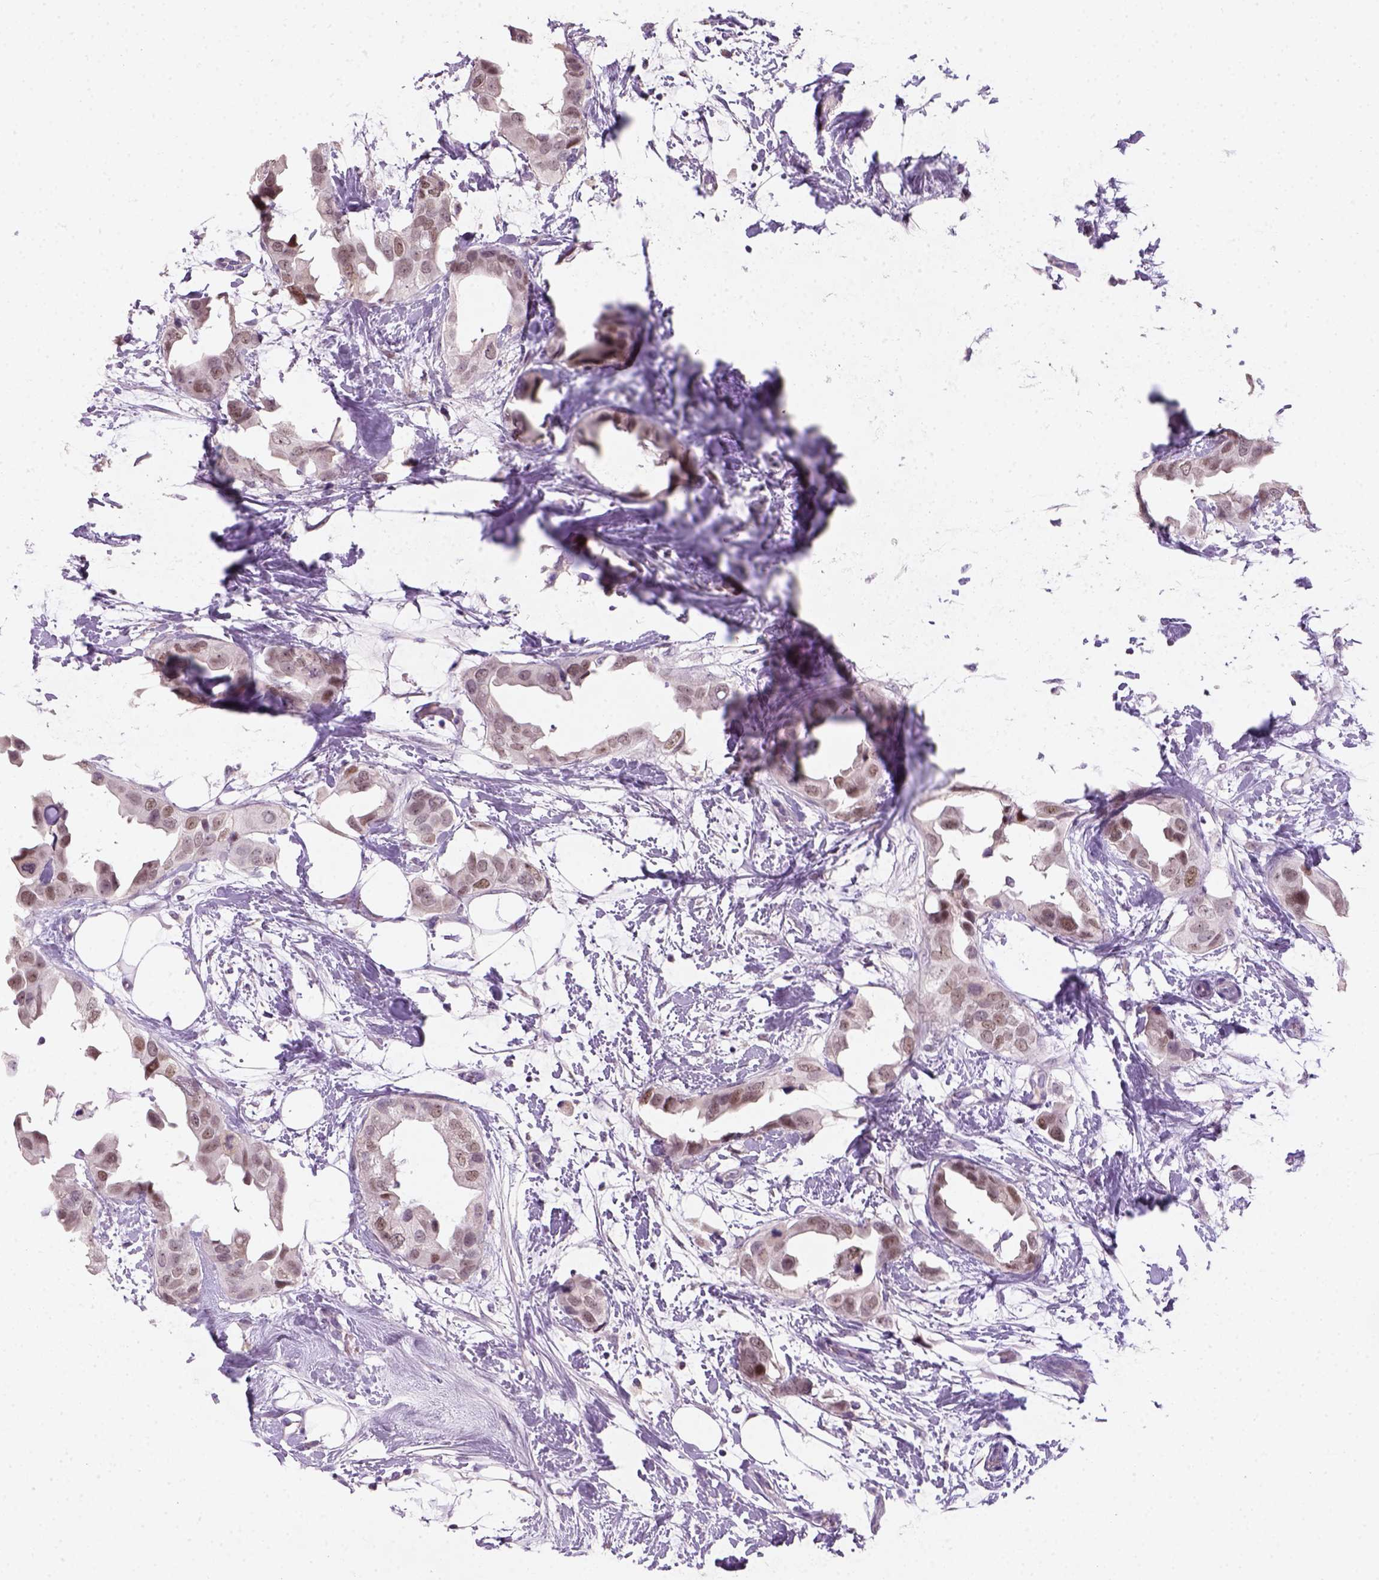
{"staining": {"intensity": "moderate", "quantity": ">75%", "location": "nuclear"}, "tissue": "breast cancer", "cell_type": "Tumor cells", "image_type": "cancer", "snomed": [{"axis": "morphology", "description": "Normal tissue, NOS"}, {"axis": "morphology", "description": "Duct carcinoma"}, {"axis": "topography", "description": "Breast"}], "caption": "A high-resolution photomicrograph shows IHC staining of breast cancer (infiltrating ductal carcinoma), which reveals moderate nuclear staining in approximately >75% of tumor cells. (Brightfield microscopy of DAB IHC at high magnification).", "gene": "ZMAT4", "patient": {"sex": "female", "age": 40}}